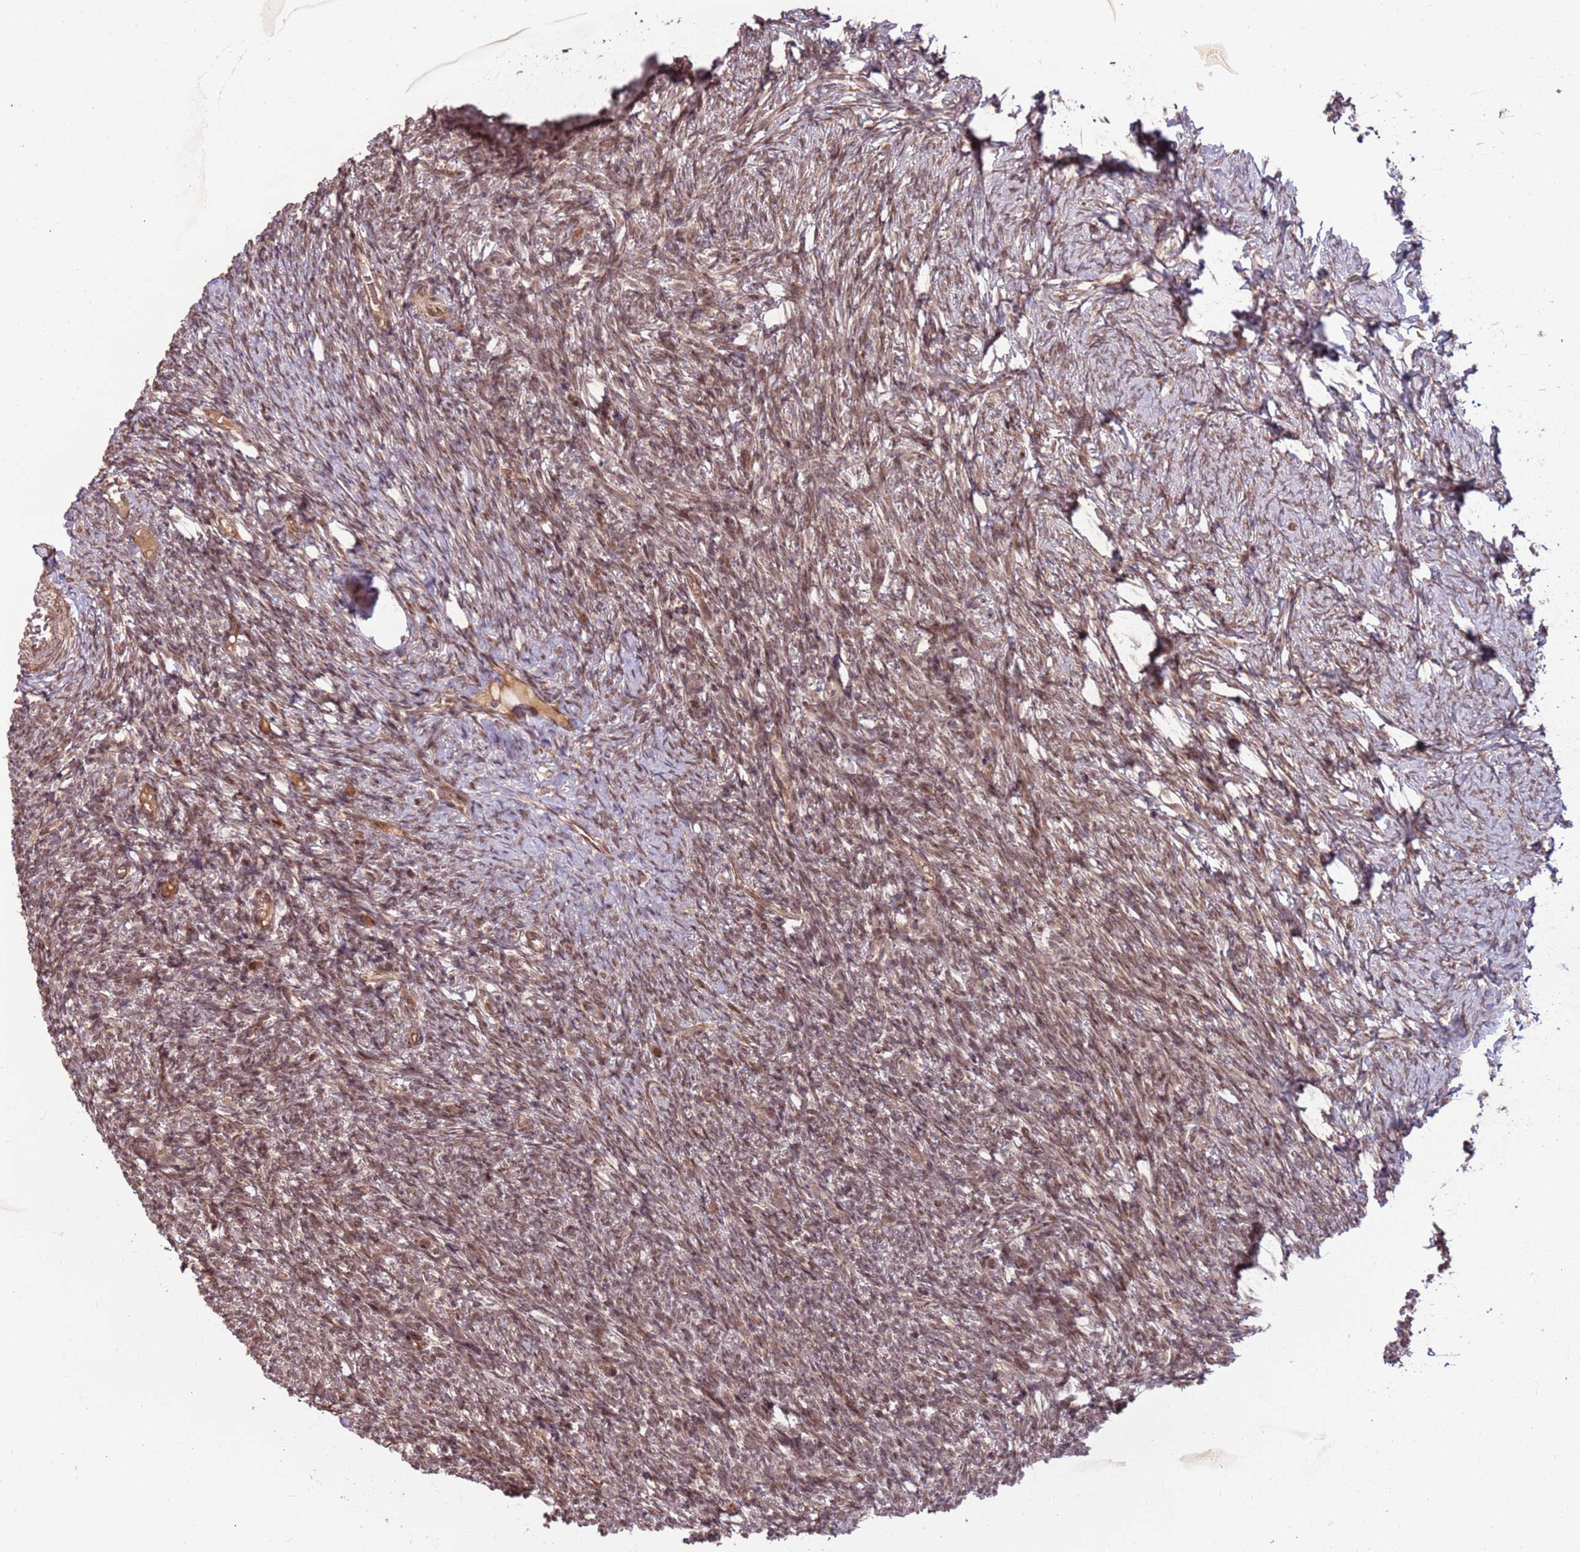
{"staining": {"intensity": "moderate", "quantity": ">75%", "location": "nuclear"}, "tissue": "ovary", "cell_type": "Ovarian stroma cells", "image_type": "normal", "snomed": [{"axis": "morphology", "description": "Normal tissue, NOS"}, {"axis": "topography", "description": "Ovary"}], "caption": "Ovarian stroma cells exhibit medium levels of moderate nuclear staining in about >75% of cells in benign ovary.", "gene": "POLR3H", "patient": {"sex": "female", "age": 39}}